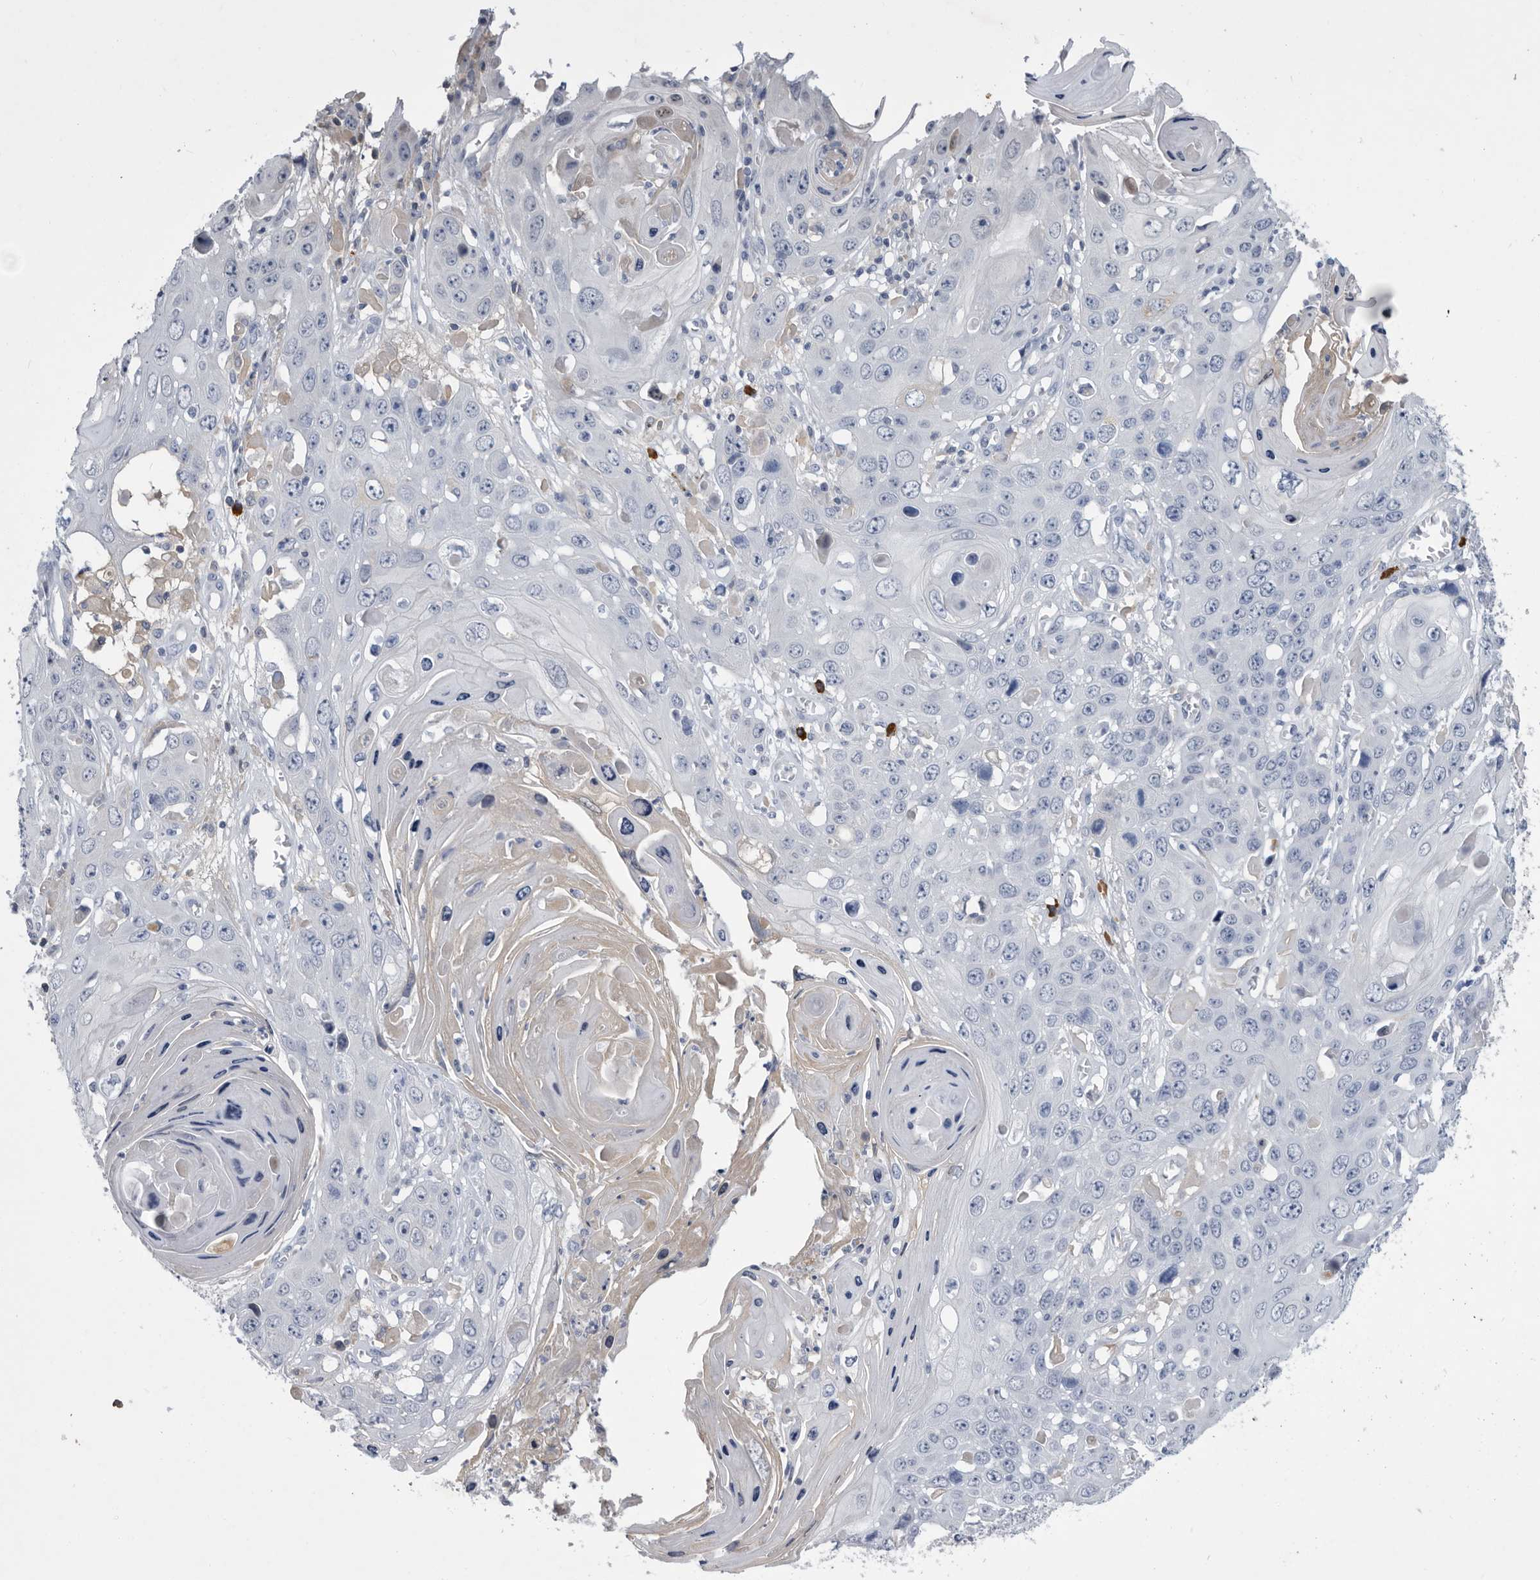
{"staining": {"intensity": "negative", "quantity": "none", "location": "none"}, "tissue": "skin cancer", "cell_type": "Tumor cells", "image_type": "cancer", "snomed": [{"axis": "morphology", "description": "Squamous cell carcinoma, NOS"}, {"axis": "topography", "description": "Skin"}], "caption": "Micrograph shows no significant protein positivity in tumor cells of skin squamous cell carcinoma.", "gene": "BTBD6", "patient": {"sex": "male", "age": 55}}